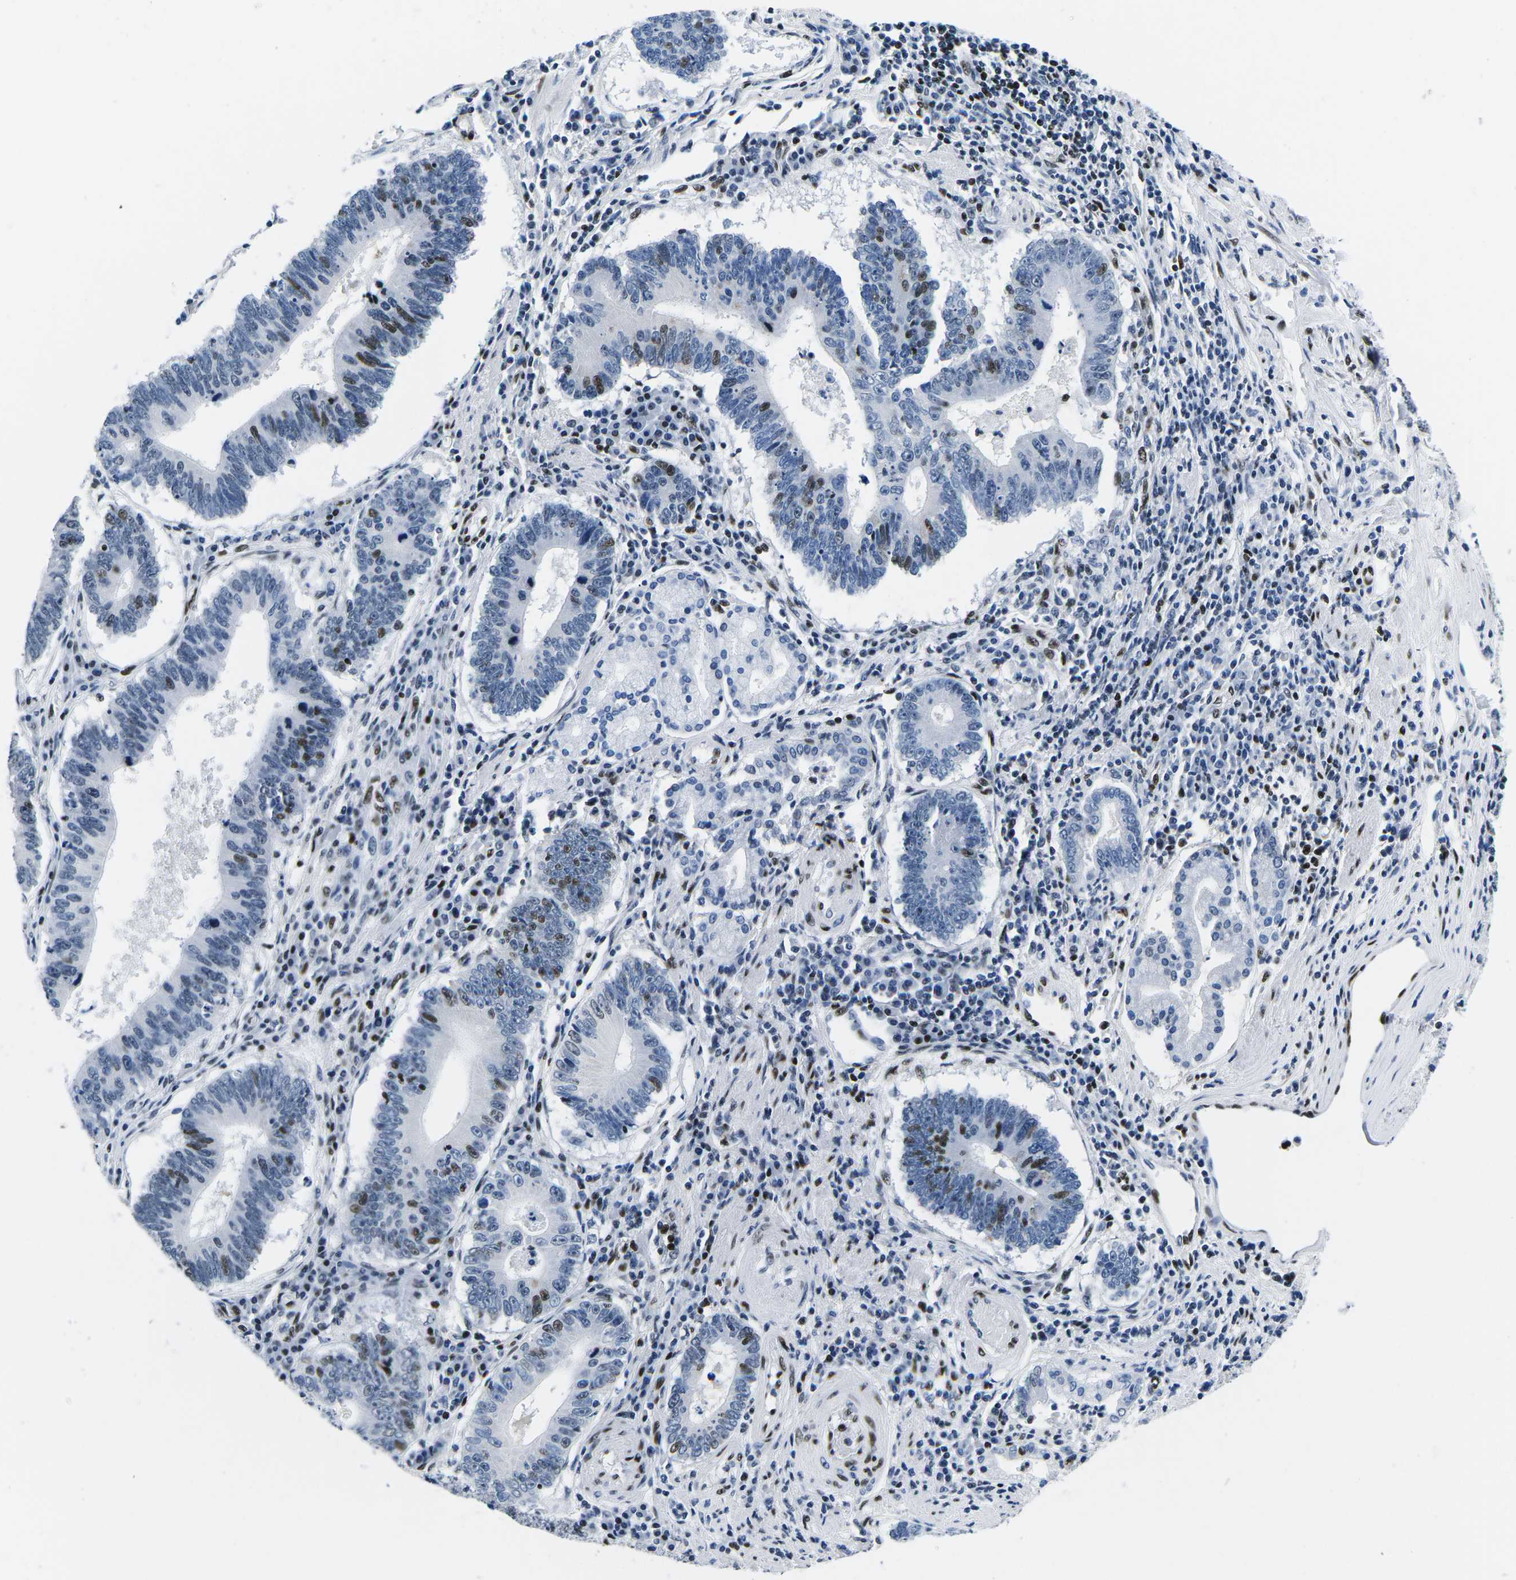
{"staining": {"intensity": "moderate", "quantity": "<25%", "location": "nuclear"}, "tissue": "stomach cancer", "cell_type": "Tumor cells", "image_type": "cancer", "snomed": [{"axis": "morphology", "description": "Adenocarcinoma, NOS"}, {"axis": "topography", "description": "Stomach"}], "caption": "An IHC micrograph of tumor tissue is shown. Protein staining in brown shows moderate nuclear positivity in stomach cancer within tumor cells. The staining is performed using DAB (3,3'-diaminobenzidine) brown chromogen to label protein expression. The nuclei are counter-stained blue using hematoxylin.", "gene": "ATF1", "patient": {"sex": "male", "age": 59}}